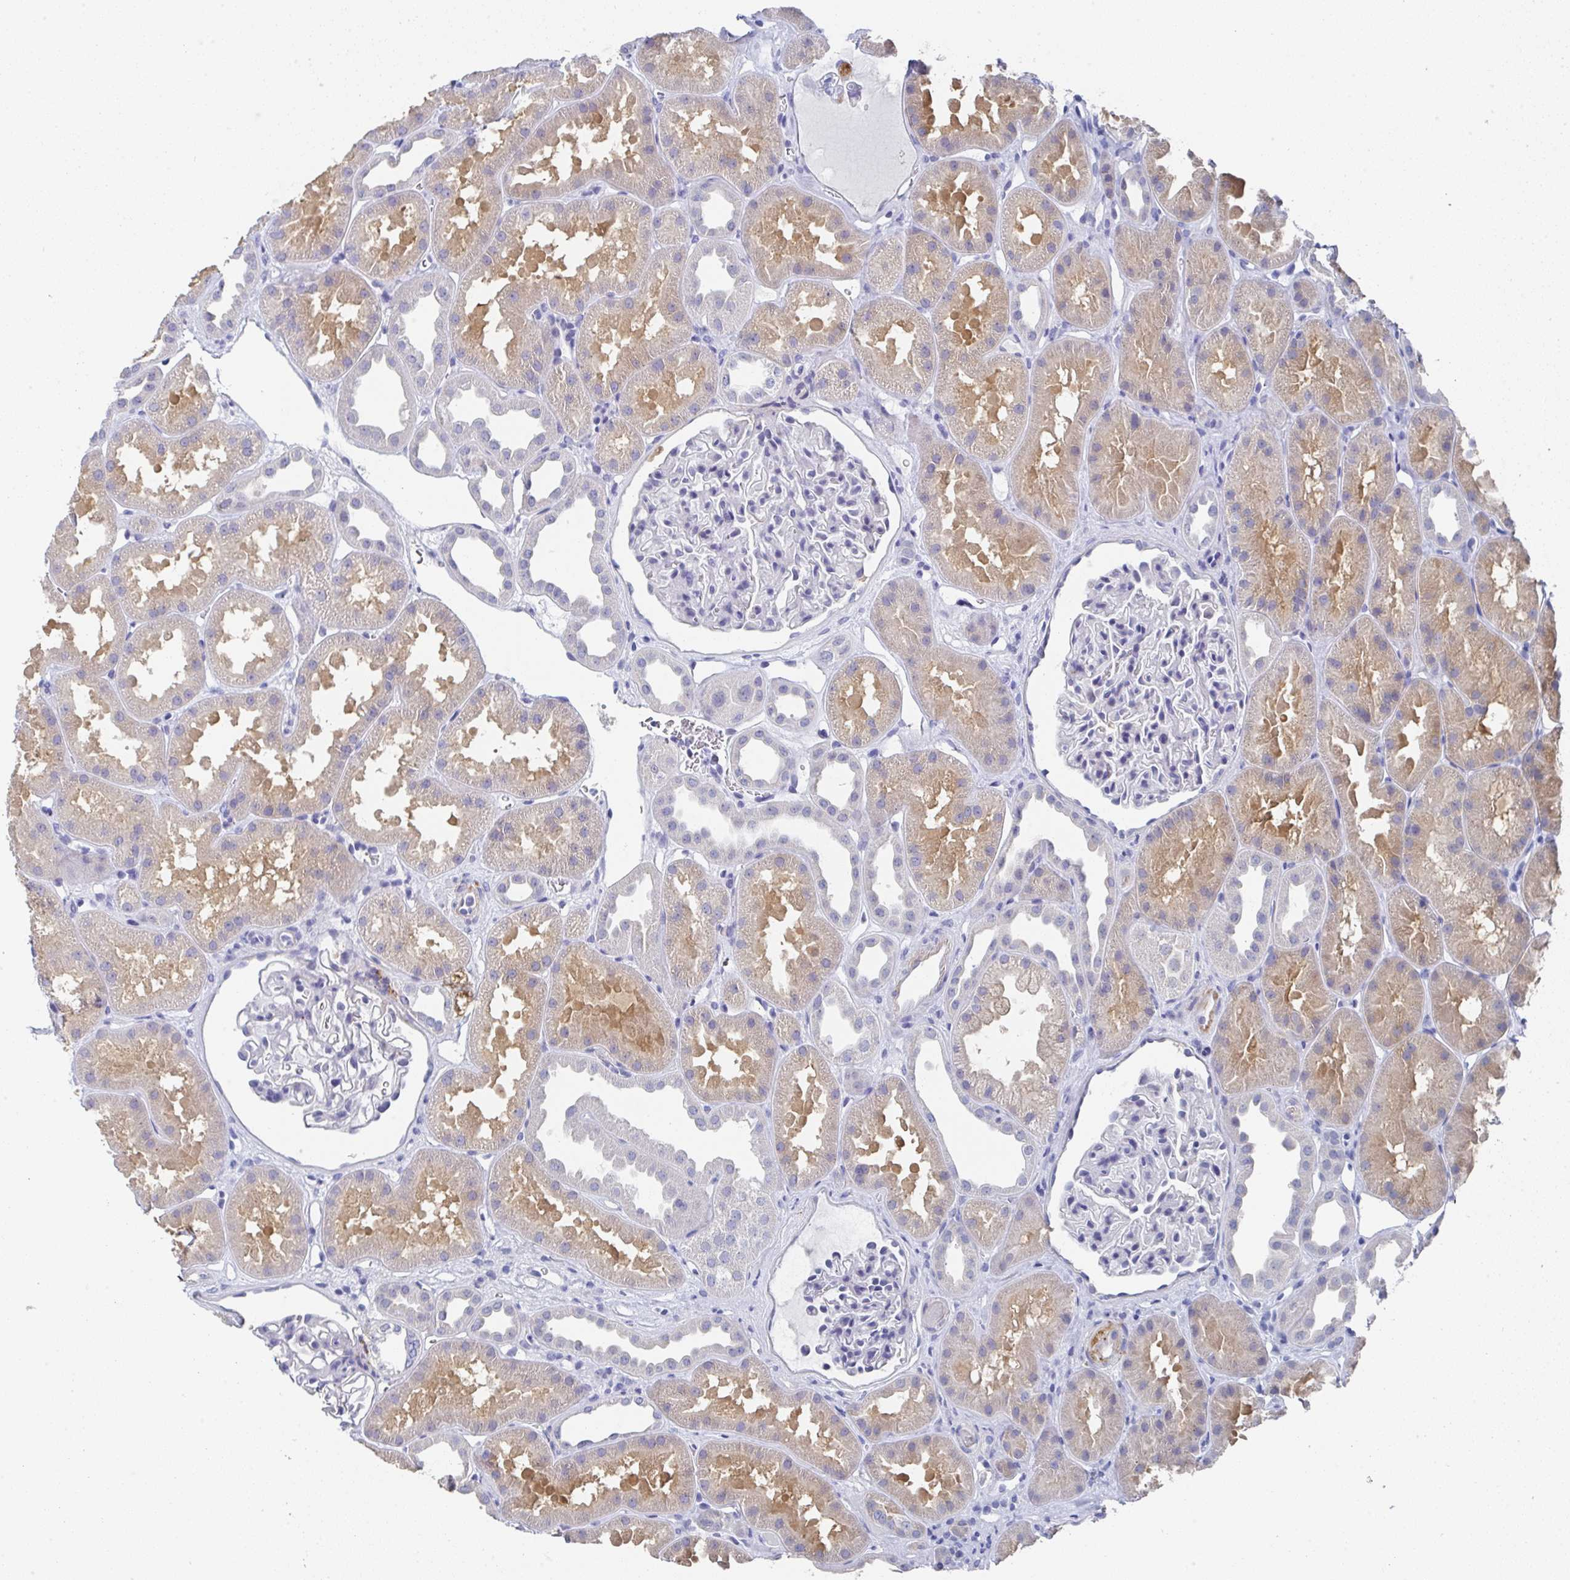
{"staining": {"intensity": "negative", "quantity": "none", "location": "none"}, "tissue": "kidney", "cell_type": "Cells in glomeruli", "image_type": "normal", "snomed": [{"axis": "morphology", "description": "Normal tissue, NOS"}, {"axis": "topography", "description": "Kidney"}], "caption": "High power microscopy photomicrograph of an IHC micrograph of benign kidney, revealing no significant positivity in cells in glomeruli.", "gene": "TNFRSF8", "patient": {"sex": "male", "age": 61}}